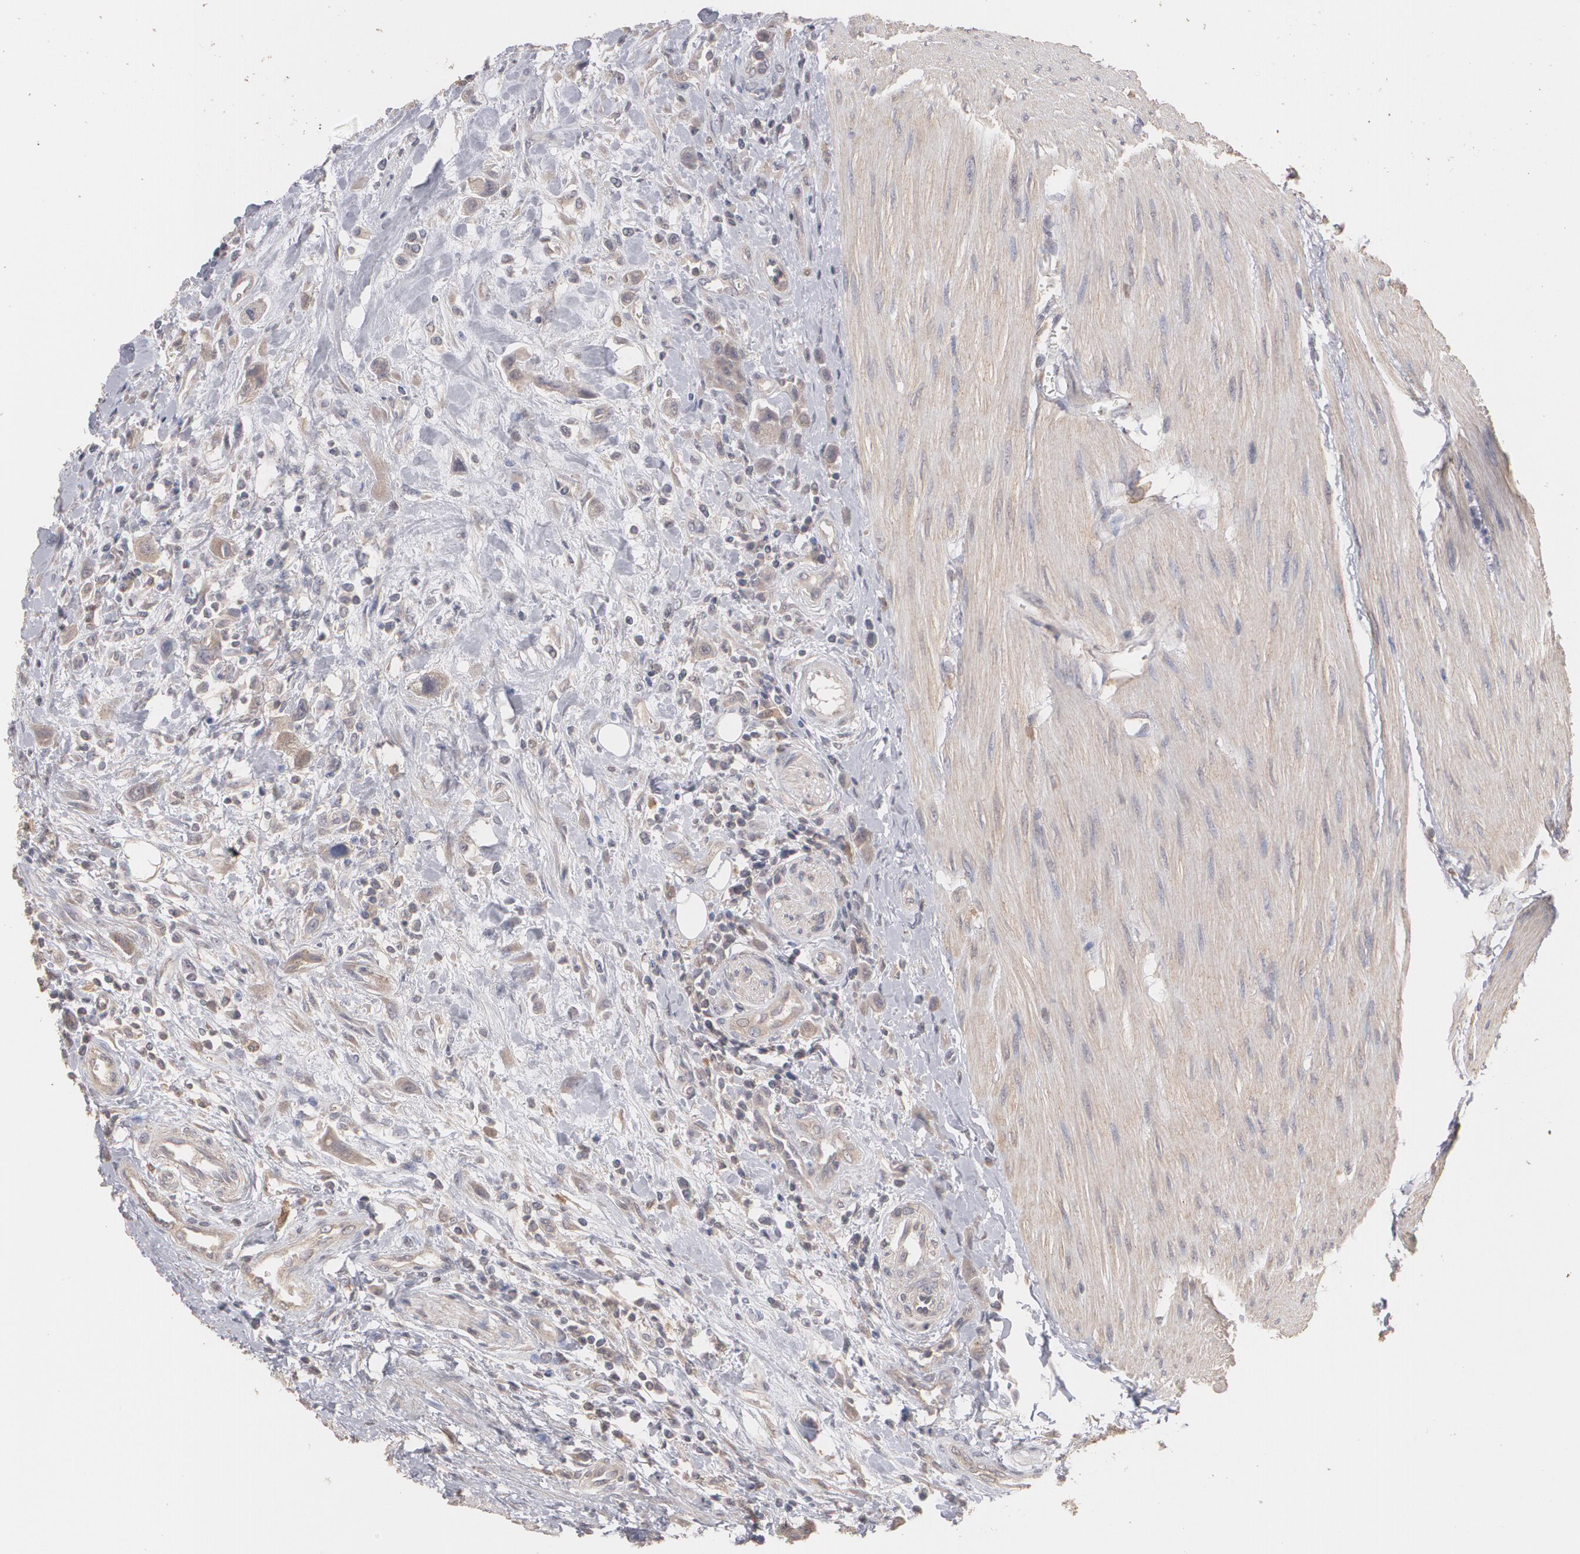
{"staining": {"intensity": "moderate", "quantity": ">75%", "location": "cytoplasmic/membranous"}, "tissue": "urothelial cancer", "cell_type": "Tumor cells", "image_type": "cancer", "snomed": [{"axis": "morphology", "description": "Urothelial carcinoma, High grade"}, {"axis": "topography", "description": "Urinary bladder"}], "caption": "Protein staining of high-grade urothelial carcinoma tissue demonstrates moderate cytoplasmic/membranous staining in about >75% of tumor cells.", "gene": "ARF6", "patient": {"sex": "male", "age": 50}}